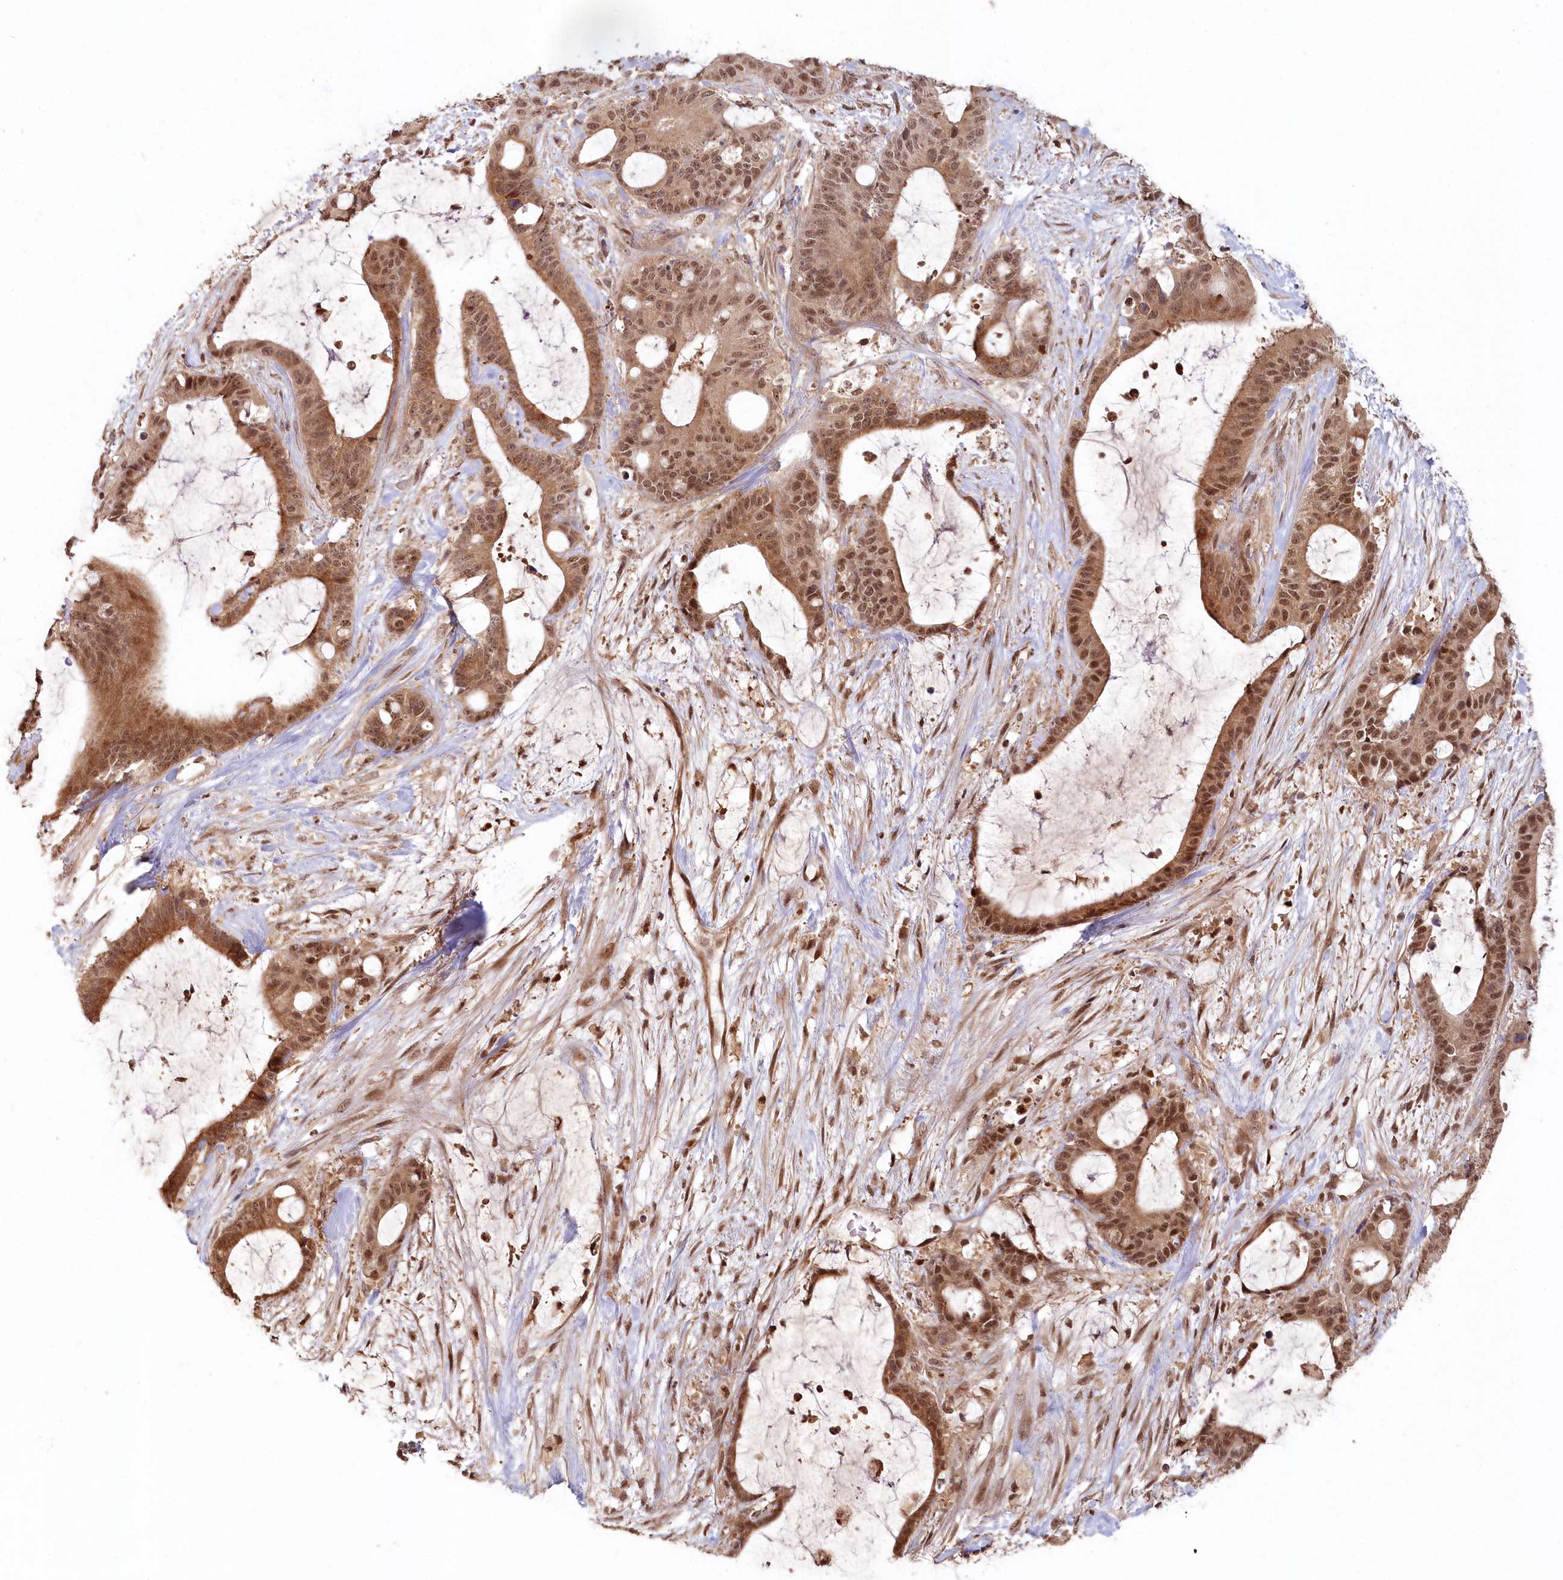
{"staining": {"intensity": "moderate", "quantity": ">75%", "location": "cytoplasmic/membranous,nuclear"}, "tissue": "liver cancer", "cell_type": "Tumor cells", "image_type": "cancer", "snomed": [{"axis": "morphology", "description": "Normal tissue, NOS"}, {"axis": "morphology", "description": "Cholangiocarcinoma"}, {"axis": "topography", "description": "Liver"}, {"axis": "topography", "description": "Peripheral nerve tissue"}], "caption": "Cholangiocarcinoma (liver) stained with immunohistochemistry exhibits moderate cytoplasmic/membranous and nuclear staining in about >75% of tumor cells.", "gene": "WAPL", "patient": {"sex": "female", "age": 73}}